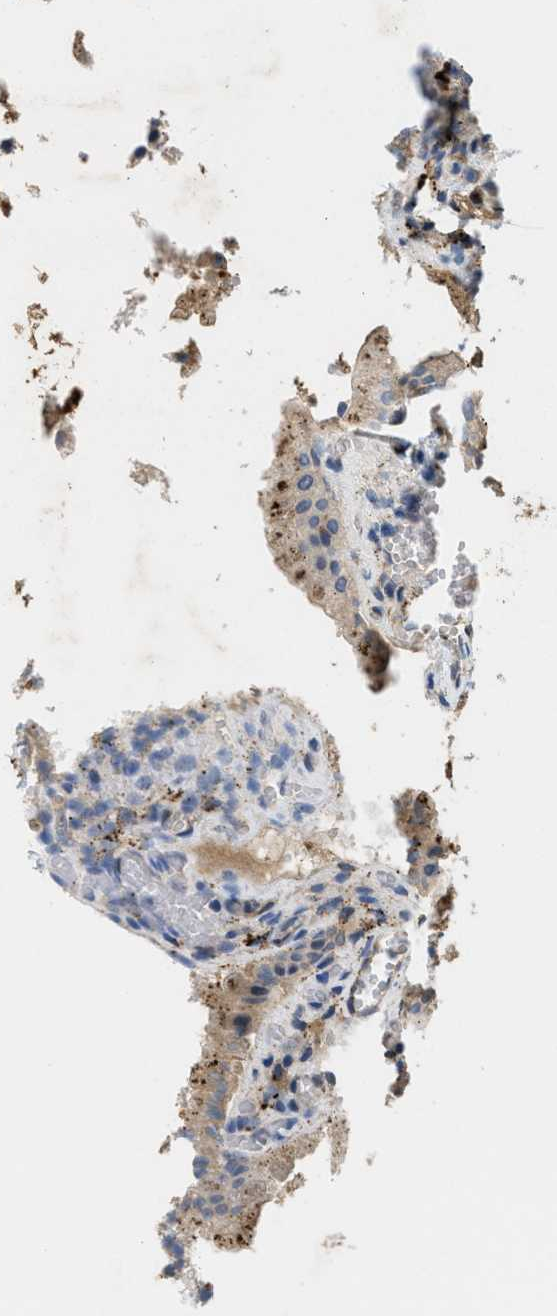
{"staining": {"intensity": "moderate", "quantity": ">75%", "location": "cytoplasmic/membranous"}, "tissue": "gallbladder", "cell_type": "Glandular cells", "image_type": "normal", "snomed": [{"axis": "morphology", "description": "Normal tissue, NOS"}, {"axis": "topography", "description": "Gallbladder"}], "caption": "DAB (3,3'-diaminobenzidine) immunohistochemical staining of normal gallbladder demonstrates moderate cytoplasmic/membranous protein expression in about >75% of glandular cells.", "gene": "BMPR2", "patient": {"sex": "male", "age": 49}}